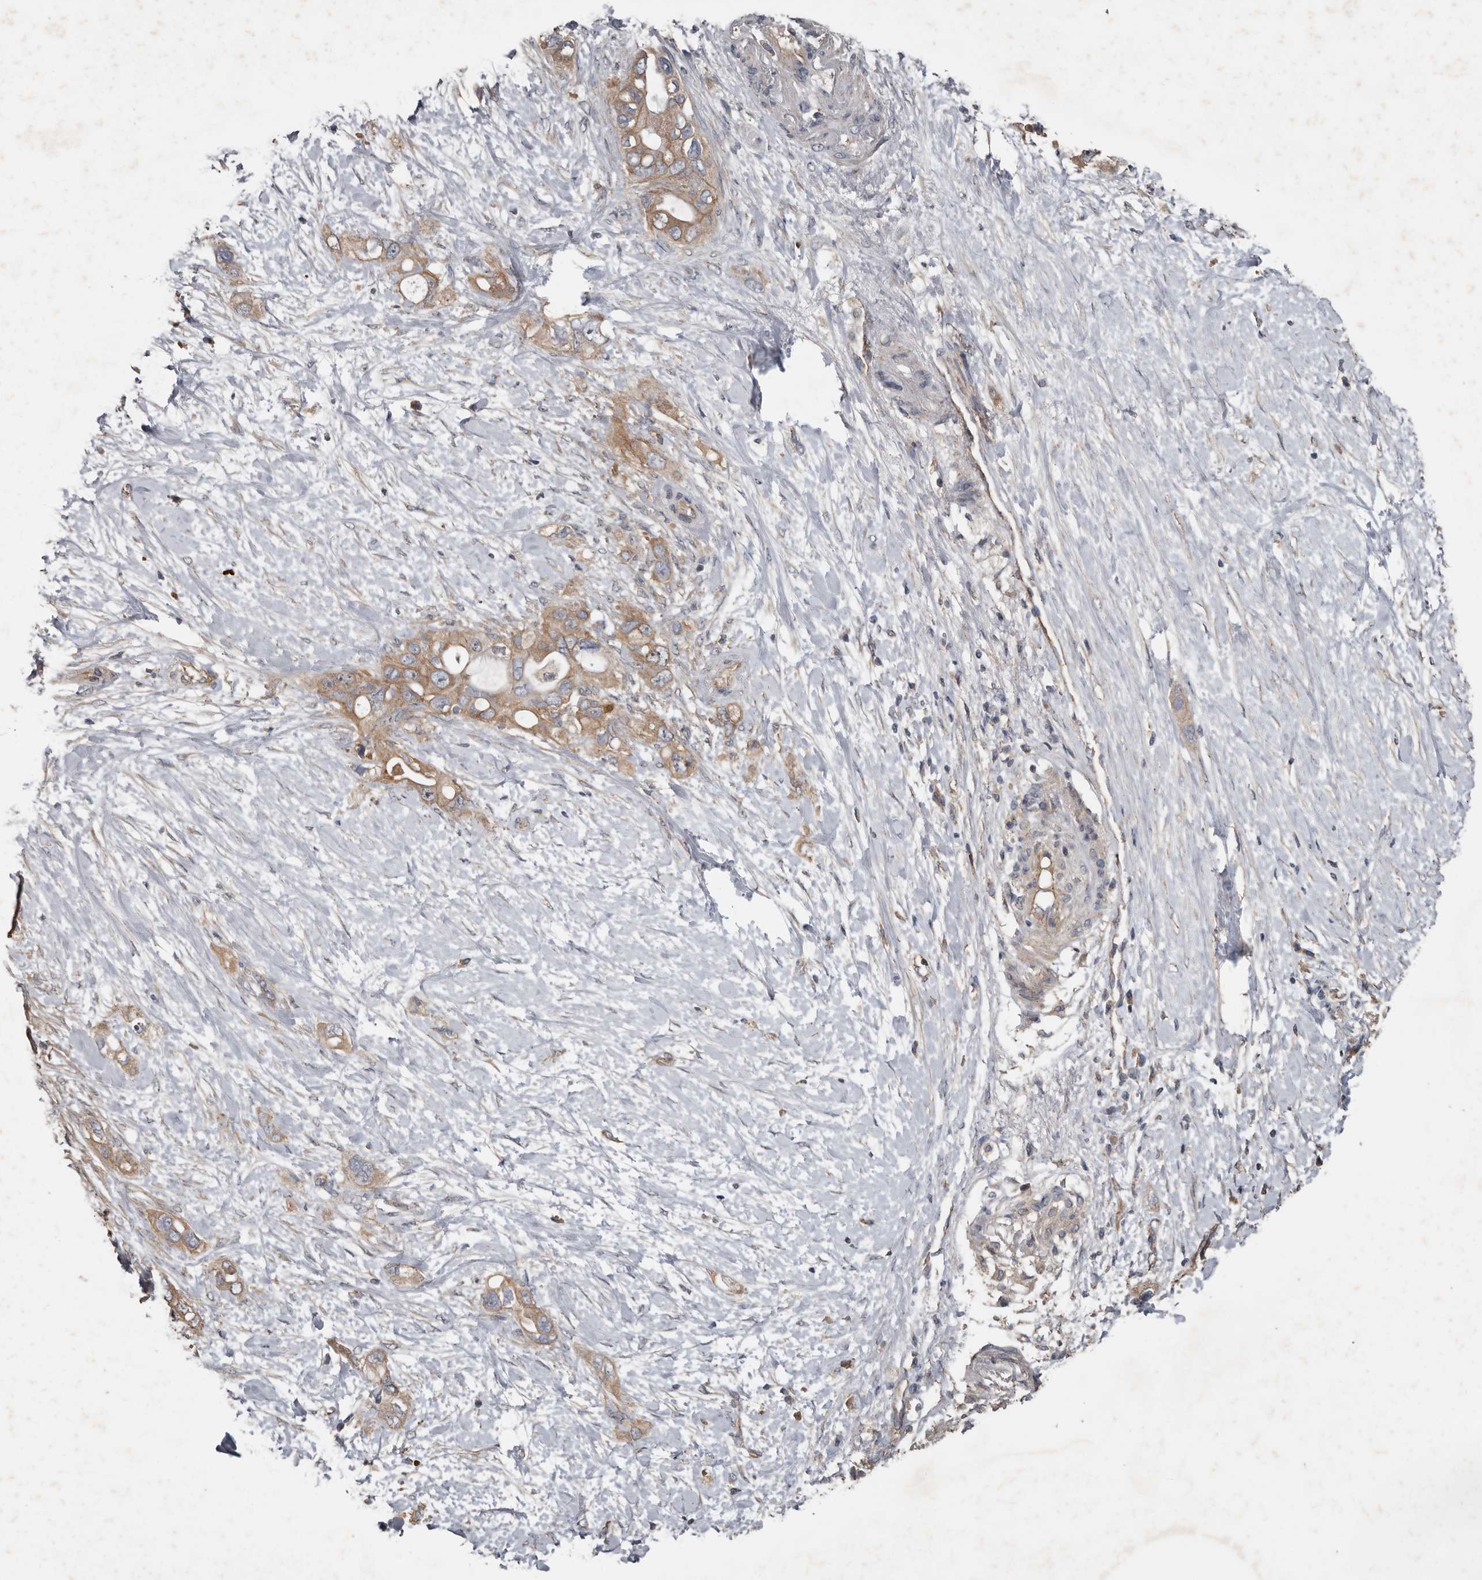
{"staining": {"intensity": "weak", "quantity": ">75%", "location": "cytoplasmic/membranous"}, "tissue": "pancreatic cancer", "cell_type": "Tumor cells", "image_type": "cancer", "snomed": [{"axis": "morphology", "description": "Adenocarcinoma, NOS"}, {"axis": "topography", "description": "Pancreas"}], "caption": "Pancreatic cancer (adenocarcinoma) stained with DAB (3,3'-diaminobenzidine) immunohistochemistry demonstrates low levels of weak cytoplasmic/membranous expression in about >75% of tumor cells. Immunohistochemistry (ihc) stains the protein in brown and the nuclei are stained blue.", "gene": "HYAL4", "patient": {"sex": "female", "age": 56}}